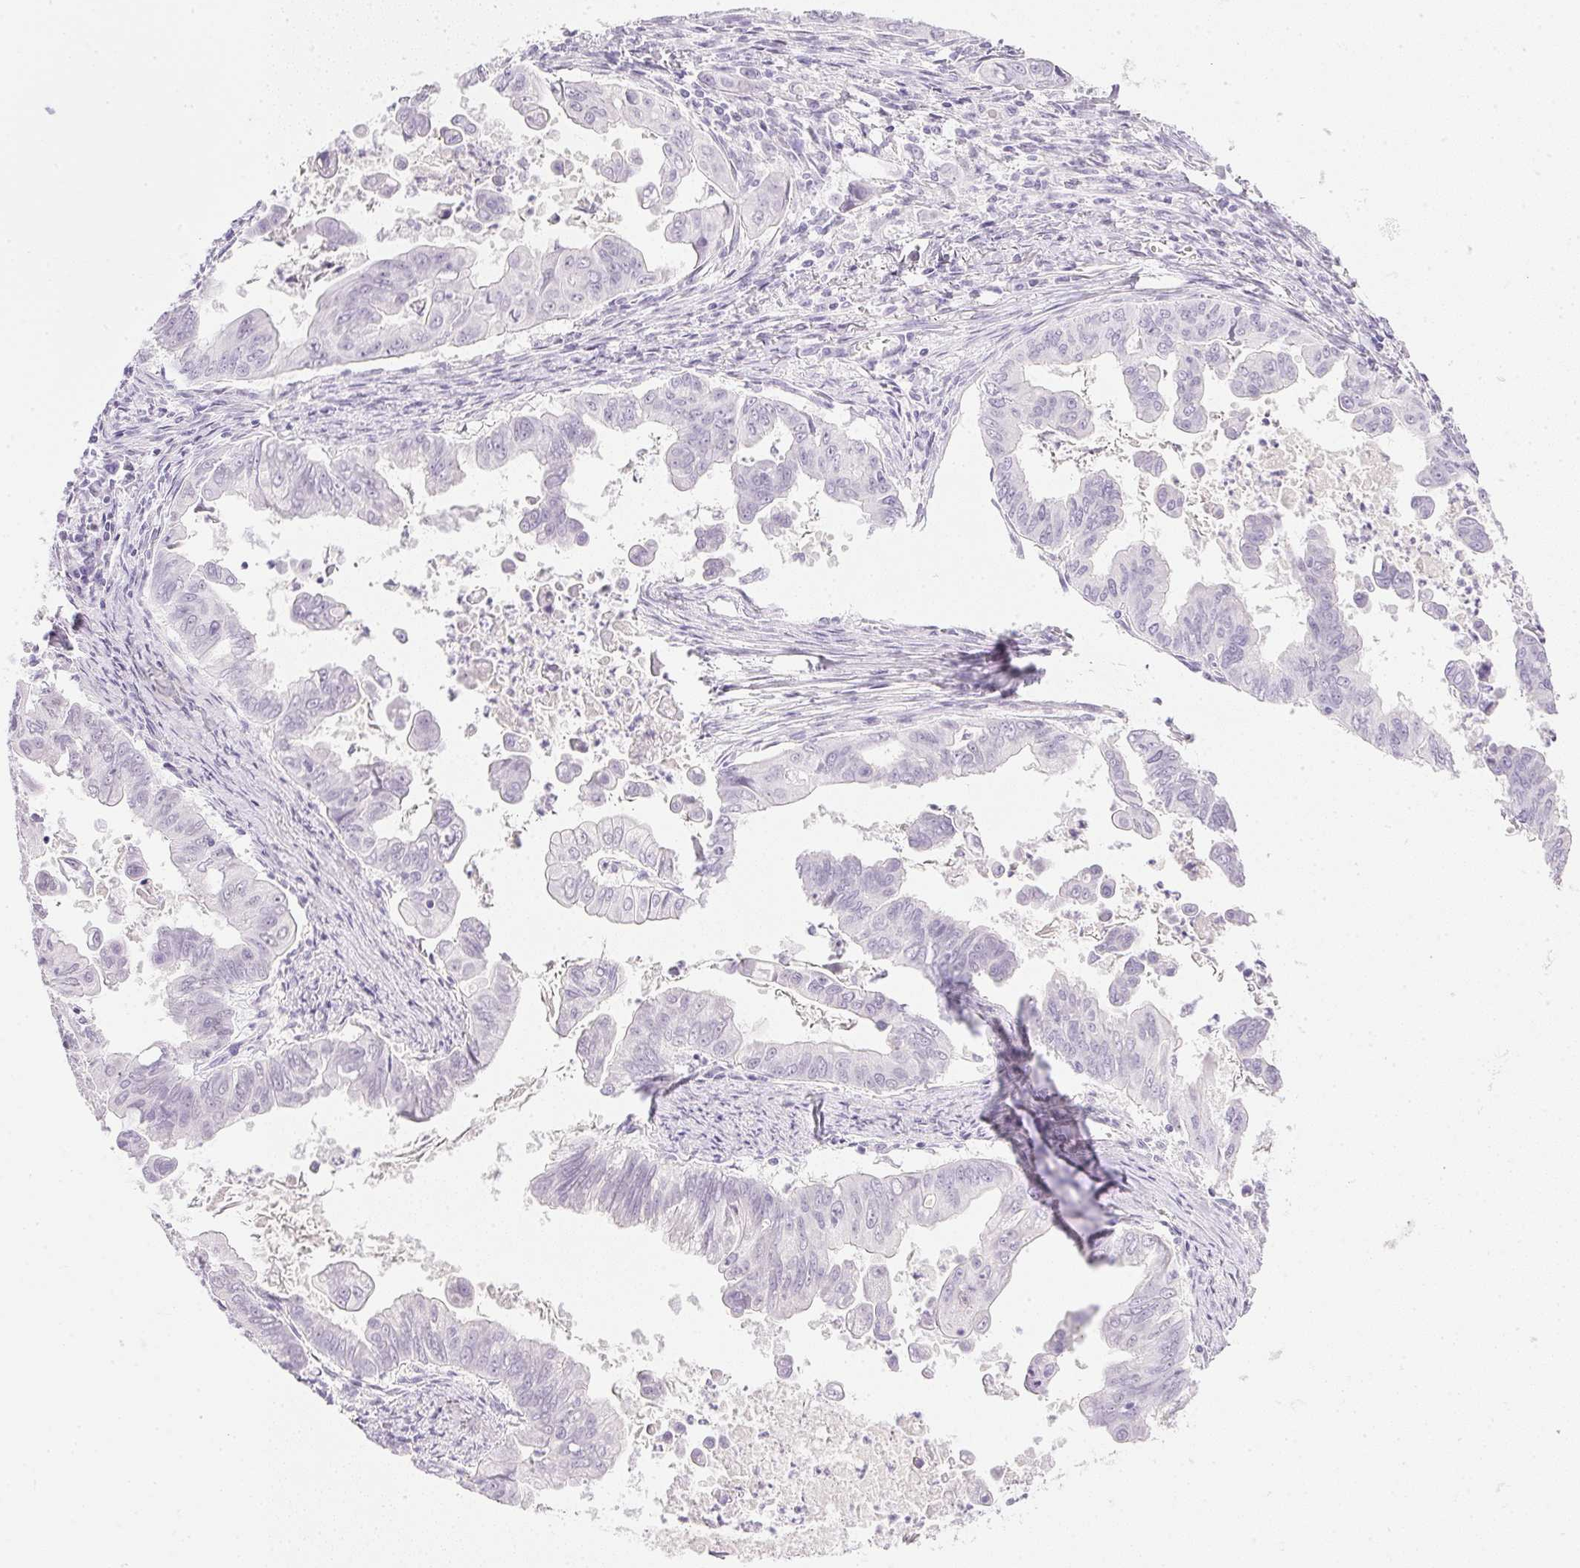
{"staining": {"intensity": "negative", "quantity": "none", "location": "none"}, "tissue": "stomach cancer", "cell_type": "Tumor cells", "image_type": "cancer", "snomed": [{"axis": "morphology", "description": "Adenocarcinoma, NOS"}, {"axis": "topography", "description": "Stomach, upper"}], "caption": "Immunohistochemical staining of adenocarcinoma (stomach) shows no significant expression in tumor cells.", "gene": "CPB1", "patient": {"sex": "male", "age": 80}}